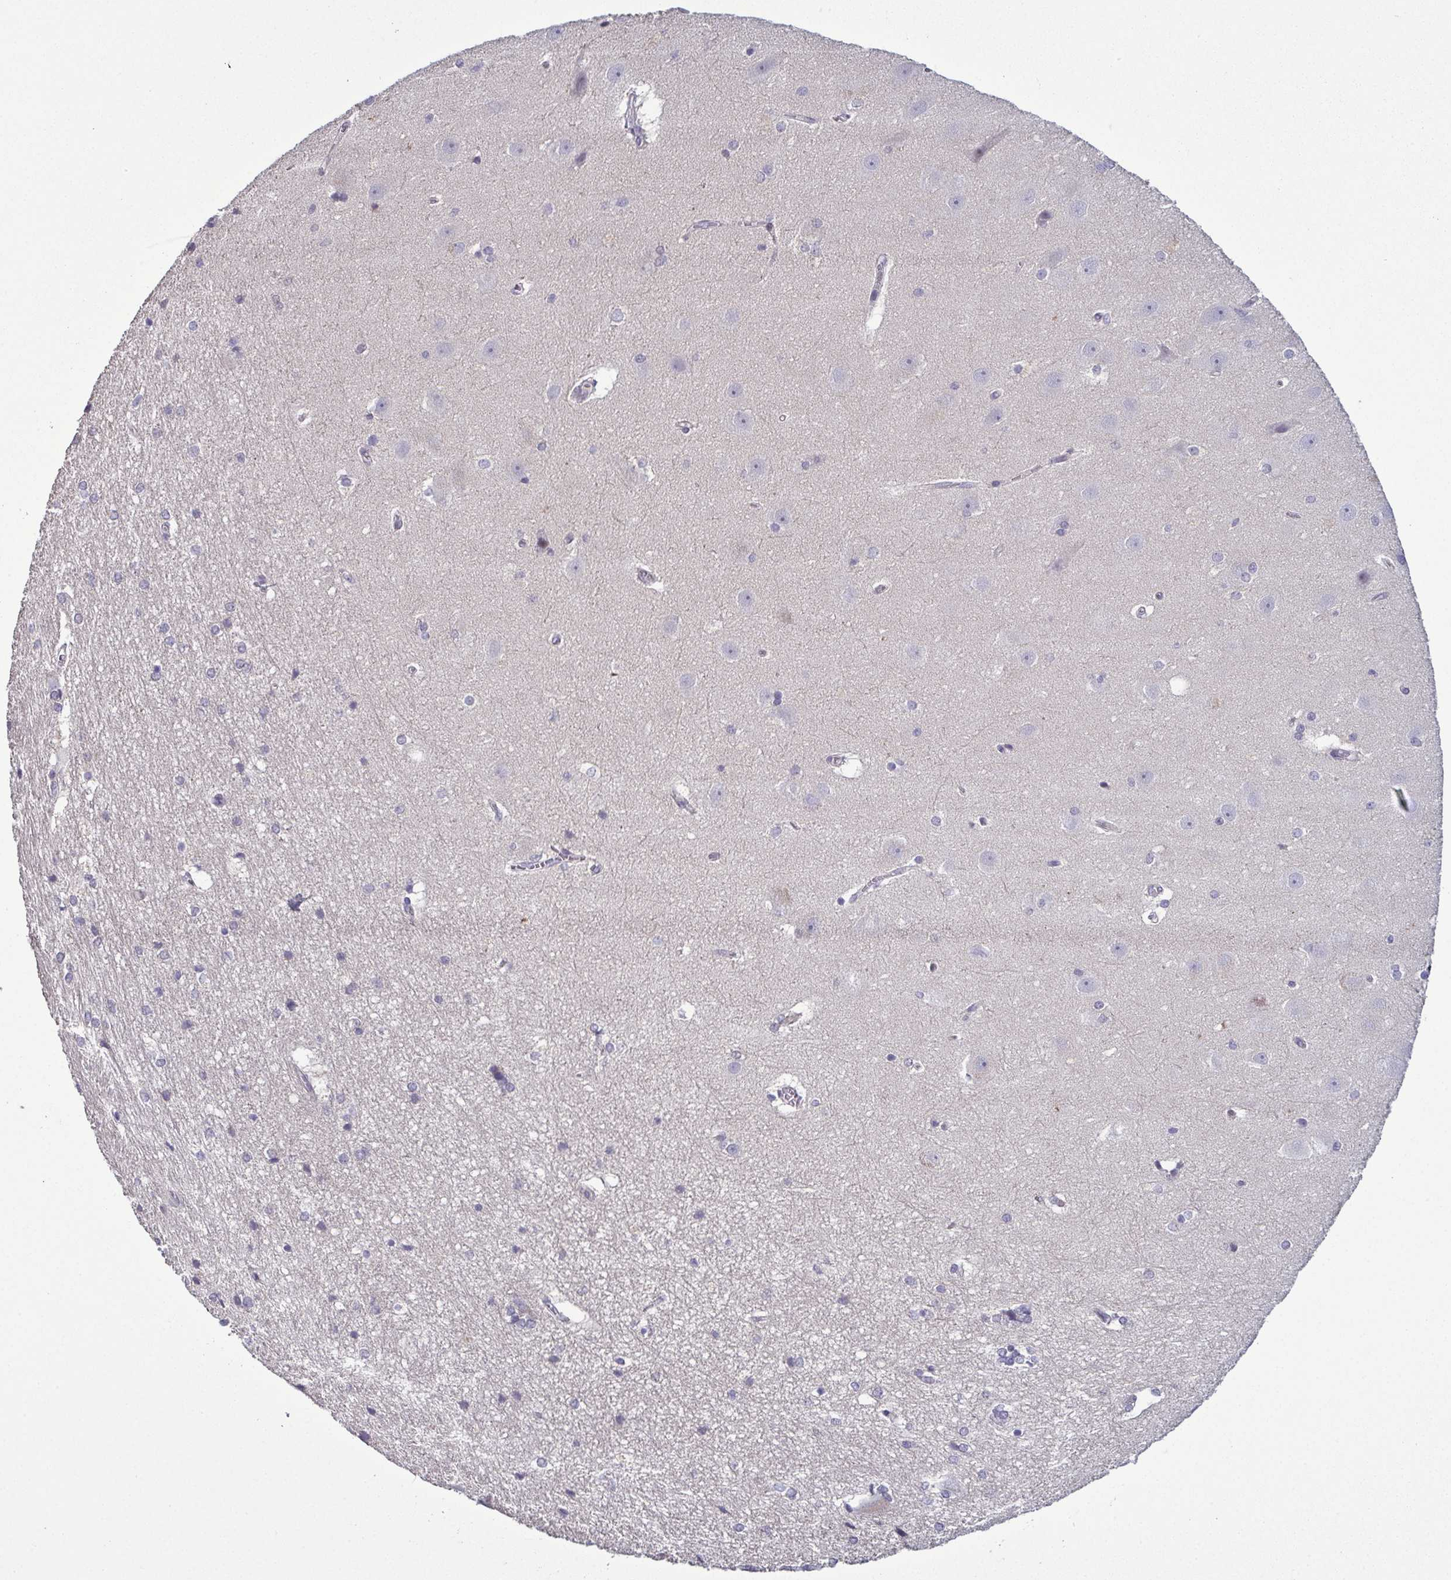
{"staining": {"intensity": "negative", "quantity": "none", "location": "none"}, "tissue": "hippocampus", "cell_type": "Glial cells", "image_type": "normal", "snomed": [{"axis": "morphology", "description": "Normal tissue, NOS"}, {"axis": "topography", "description": "Cerebral cortex"}, {"axis": "topography", "description": "Hippocampus"}], "caption": "This is an IHC histopathology image of normal human hippocampus. There is no expression in glial cells.", "gene": "ODF1", "patient": {"sex": "female", "age": 19}}